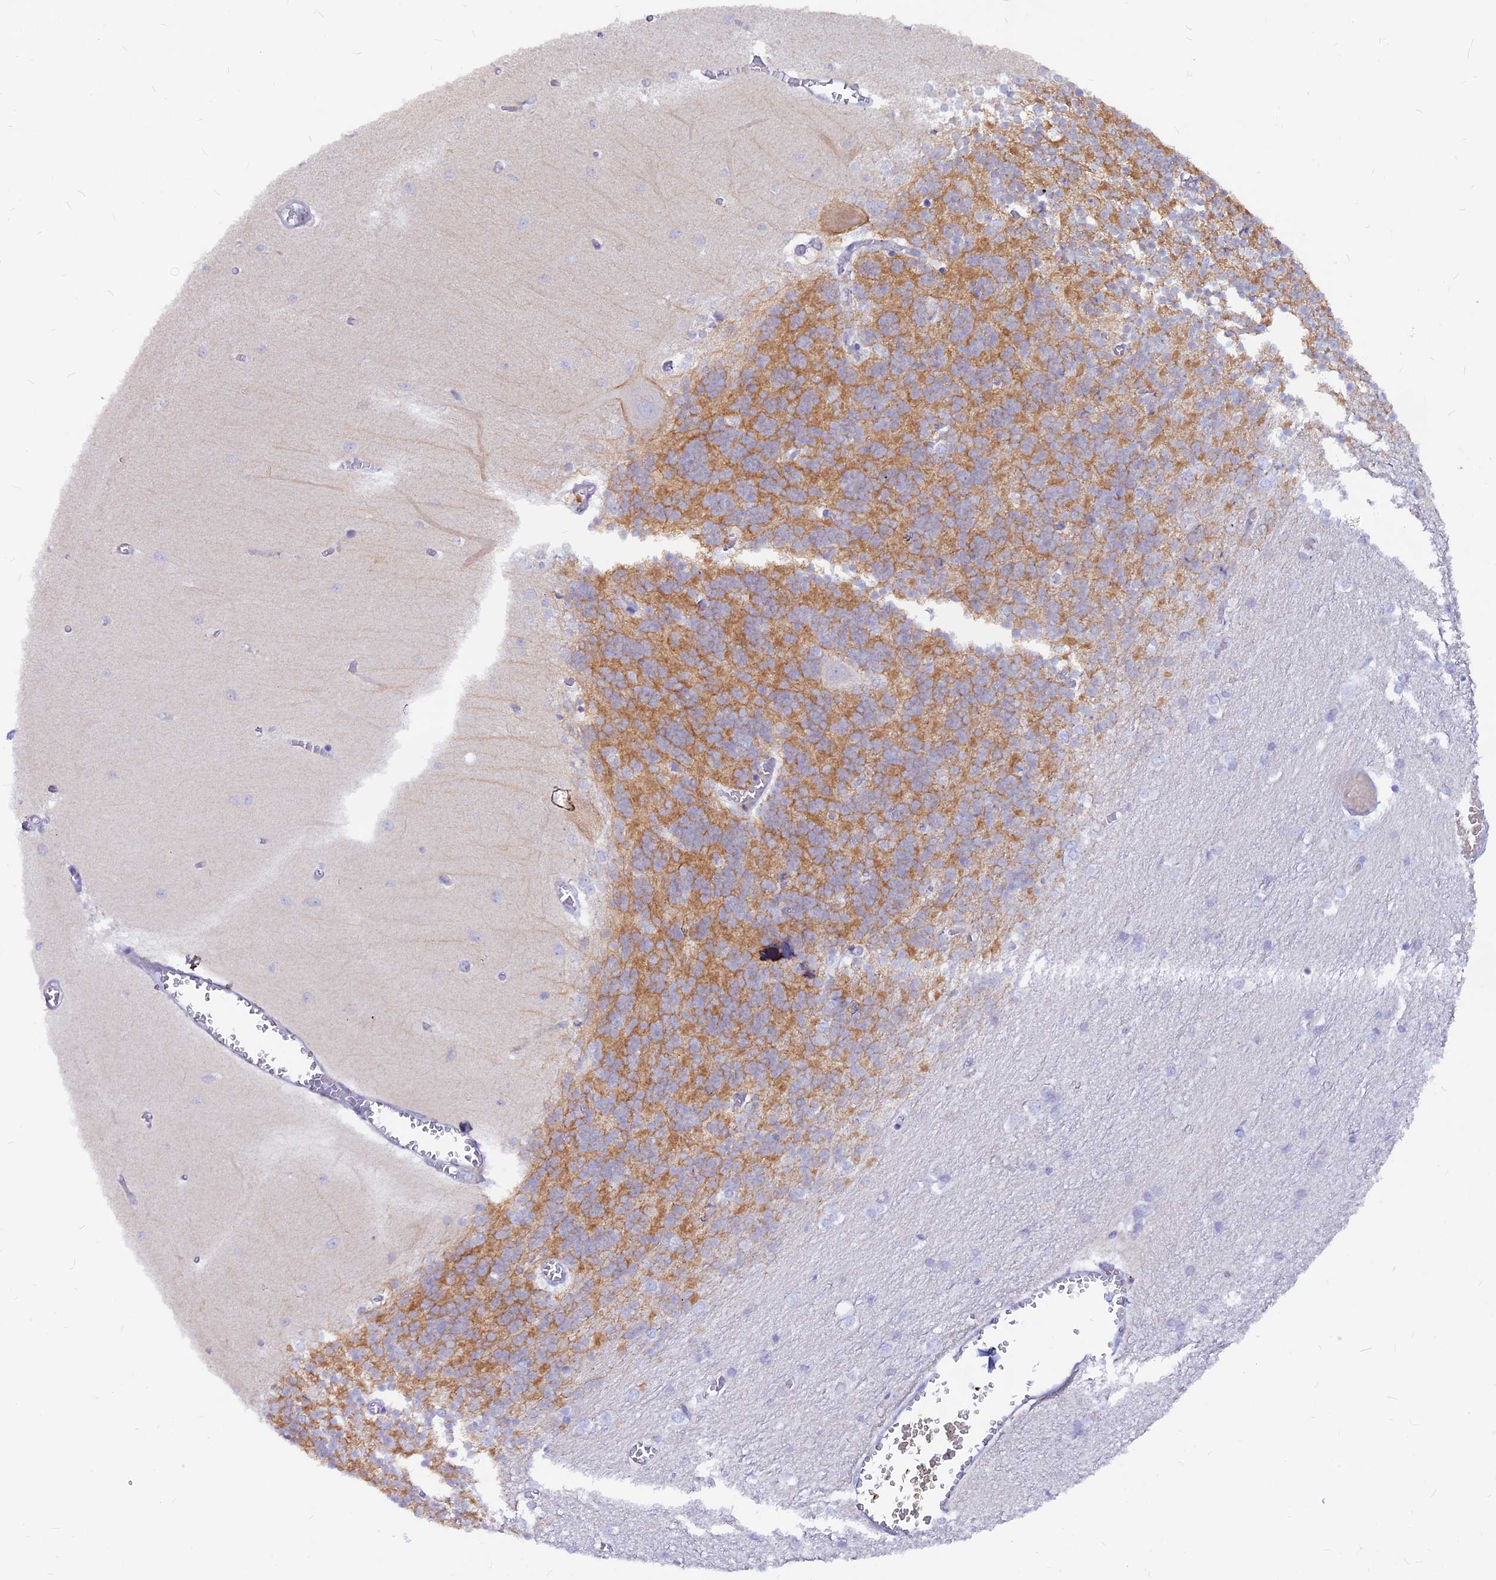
{"staining": {"intensity": "moderate", "quantity": "25%-75%", "location": "cytoplasmic/membranous"}, "tissue": "cerebellum", "cell_type": "Cells in granular layer", "image_type": "normal", "snomed": [{"axis": "morphology", "description": "Normal tissue, NOS"}, {"axis": "topography", "description": "Cerebellum"}], "caption": "Immunohistochemical staining of unremarkable cerebellum shows 25%-75% levels of moderate cytoplasmic/membranous protein positivity in approximately 25%-75% of cells in granular layer. (Stains: DAB (3,3'-diaminobenzidine) in brown, nuclei in blue, Microscopy: brightfield microscopy at high magnification).", "gene": "DENND2D", "patient": {"sex": "male", "age": 37}}